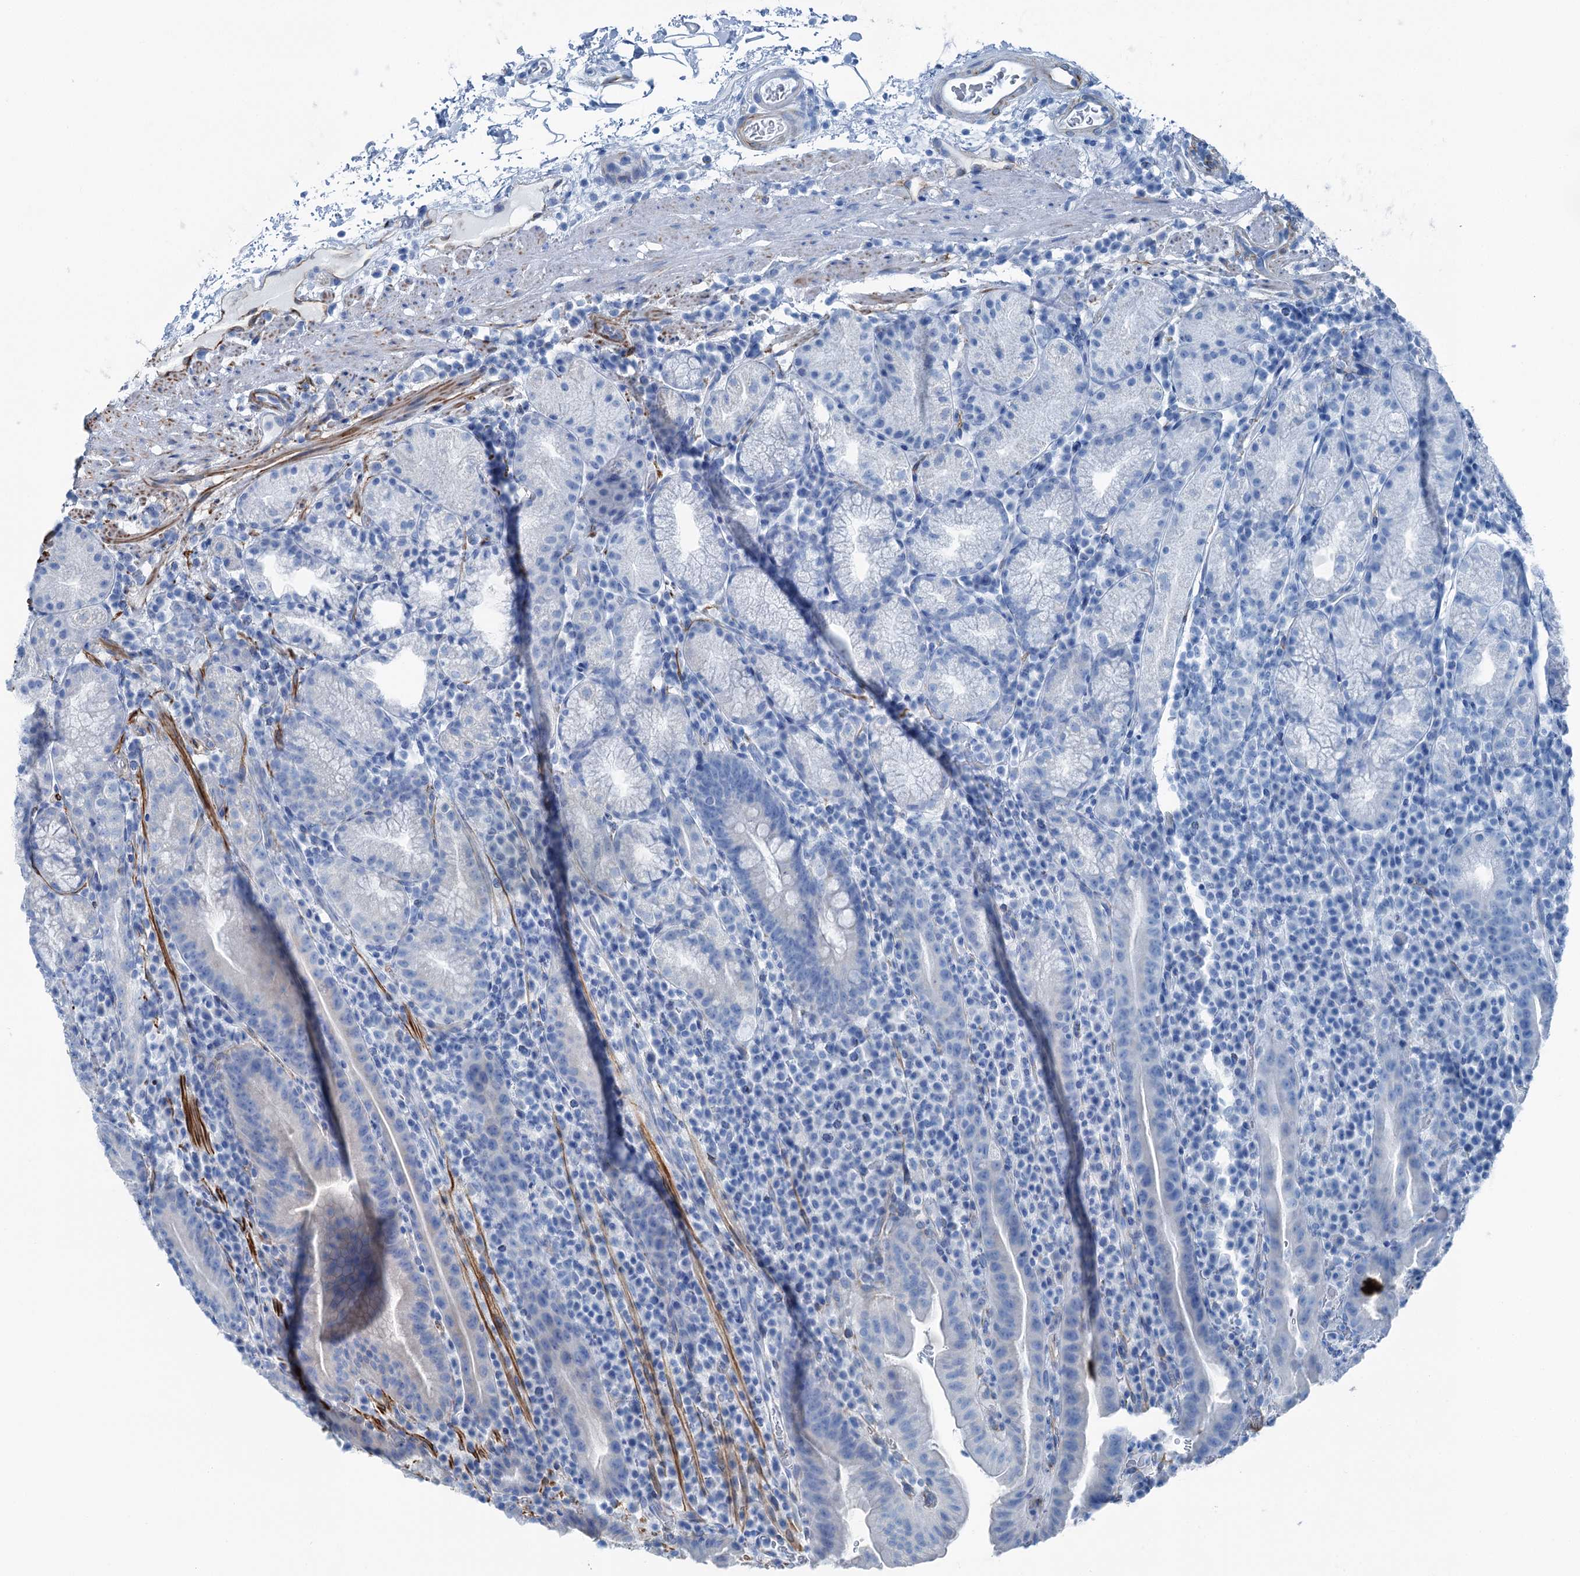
{"staining": {"intensity": "negative", "quantity": "none", "location": "none"}, "tissue": "stomach", "cell_type": "Glandular cells", "image_type": "normal", "snomed": [{"axis": "morphology", "description": "Normal tissue, NOS"}, {"axis": "morphology", "description": "Inflammation, NOS"}, {"axis": "topography", "description": "Stomach"}], "caption": "There is no significant positivity in glandular cells of stomach. (DAB (3,3'-diaminobenzidine) IHC, high magnification).", "gene": "CALCOCO1", "patient": {"sex": "male", "age": 79}}